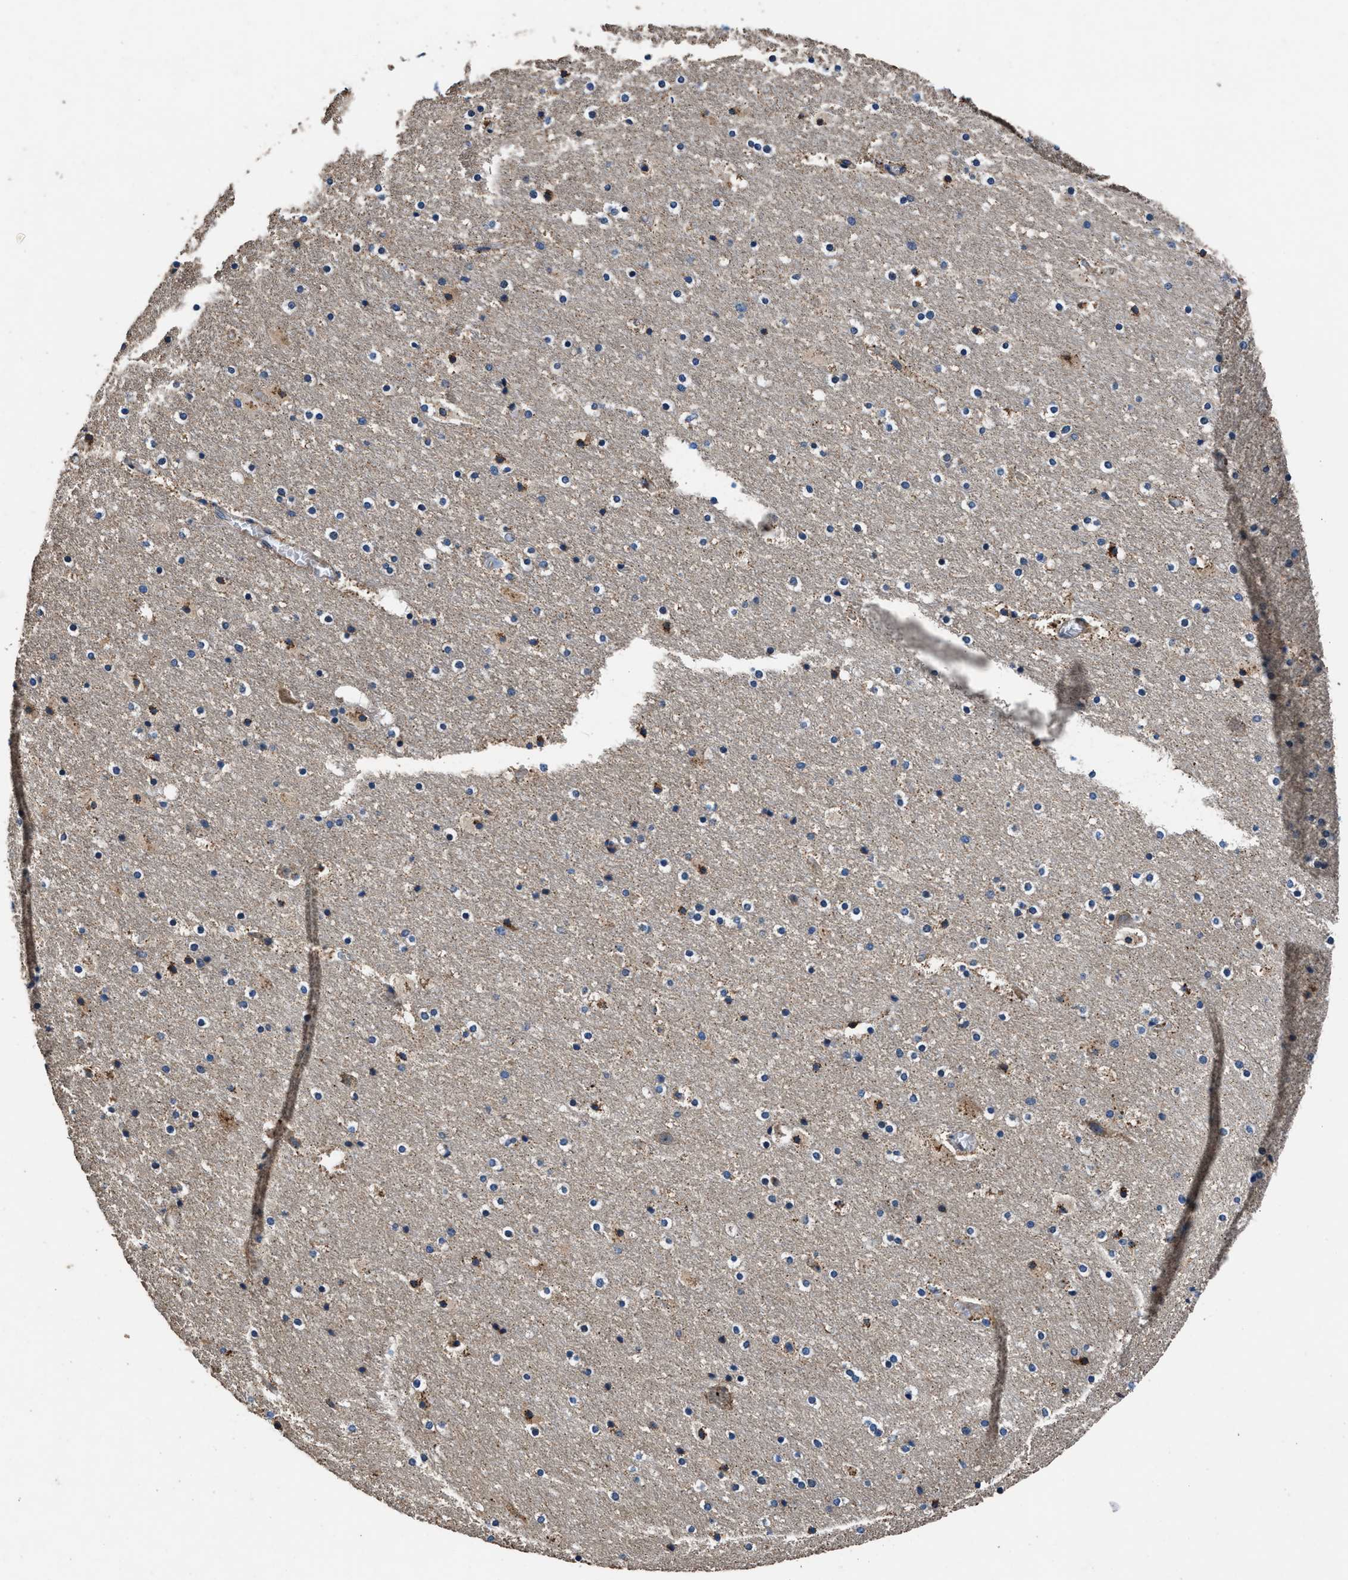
{"staining": {"intensity": "moderate", "quantity": "25%-75%", "location": "cytoplasmic/membranous"}, "tissue": "hippocampus", "cell_type": "Glial cells", "image_type": "normal", "snomed": [{"axis": "morphology", "description": "Normal tissue, NOS"}, {"axis": "topography", "description": "Hippocampus"}], "caption": "Benign hippocampus exhibits moderate cytoplasmic/membranous expression in about 25%-75% of glial cells The staining was performed using DAB (3,3'-diaminobenzidine) to visualize the protein expression in brown, while the nuclei were stained in blue with hematoxylin (Magnification: 20x)..", "gene": "DHRS7B", "patient": {"sex": "male", "age": 45}}